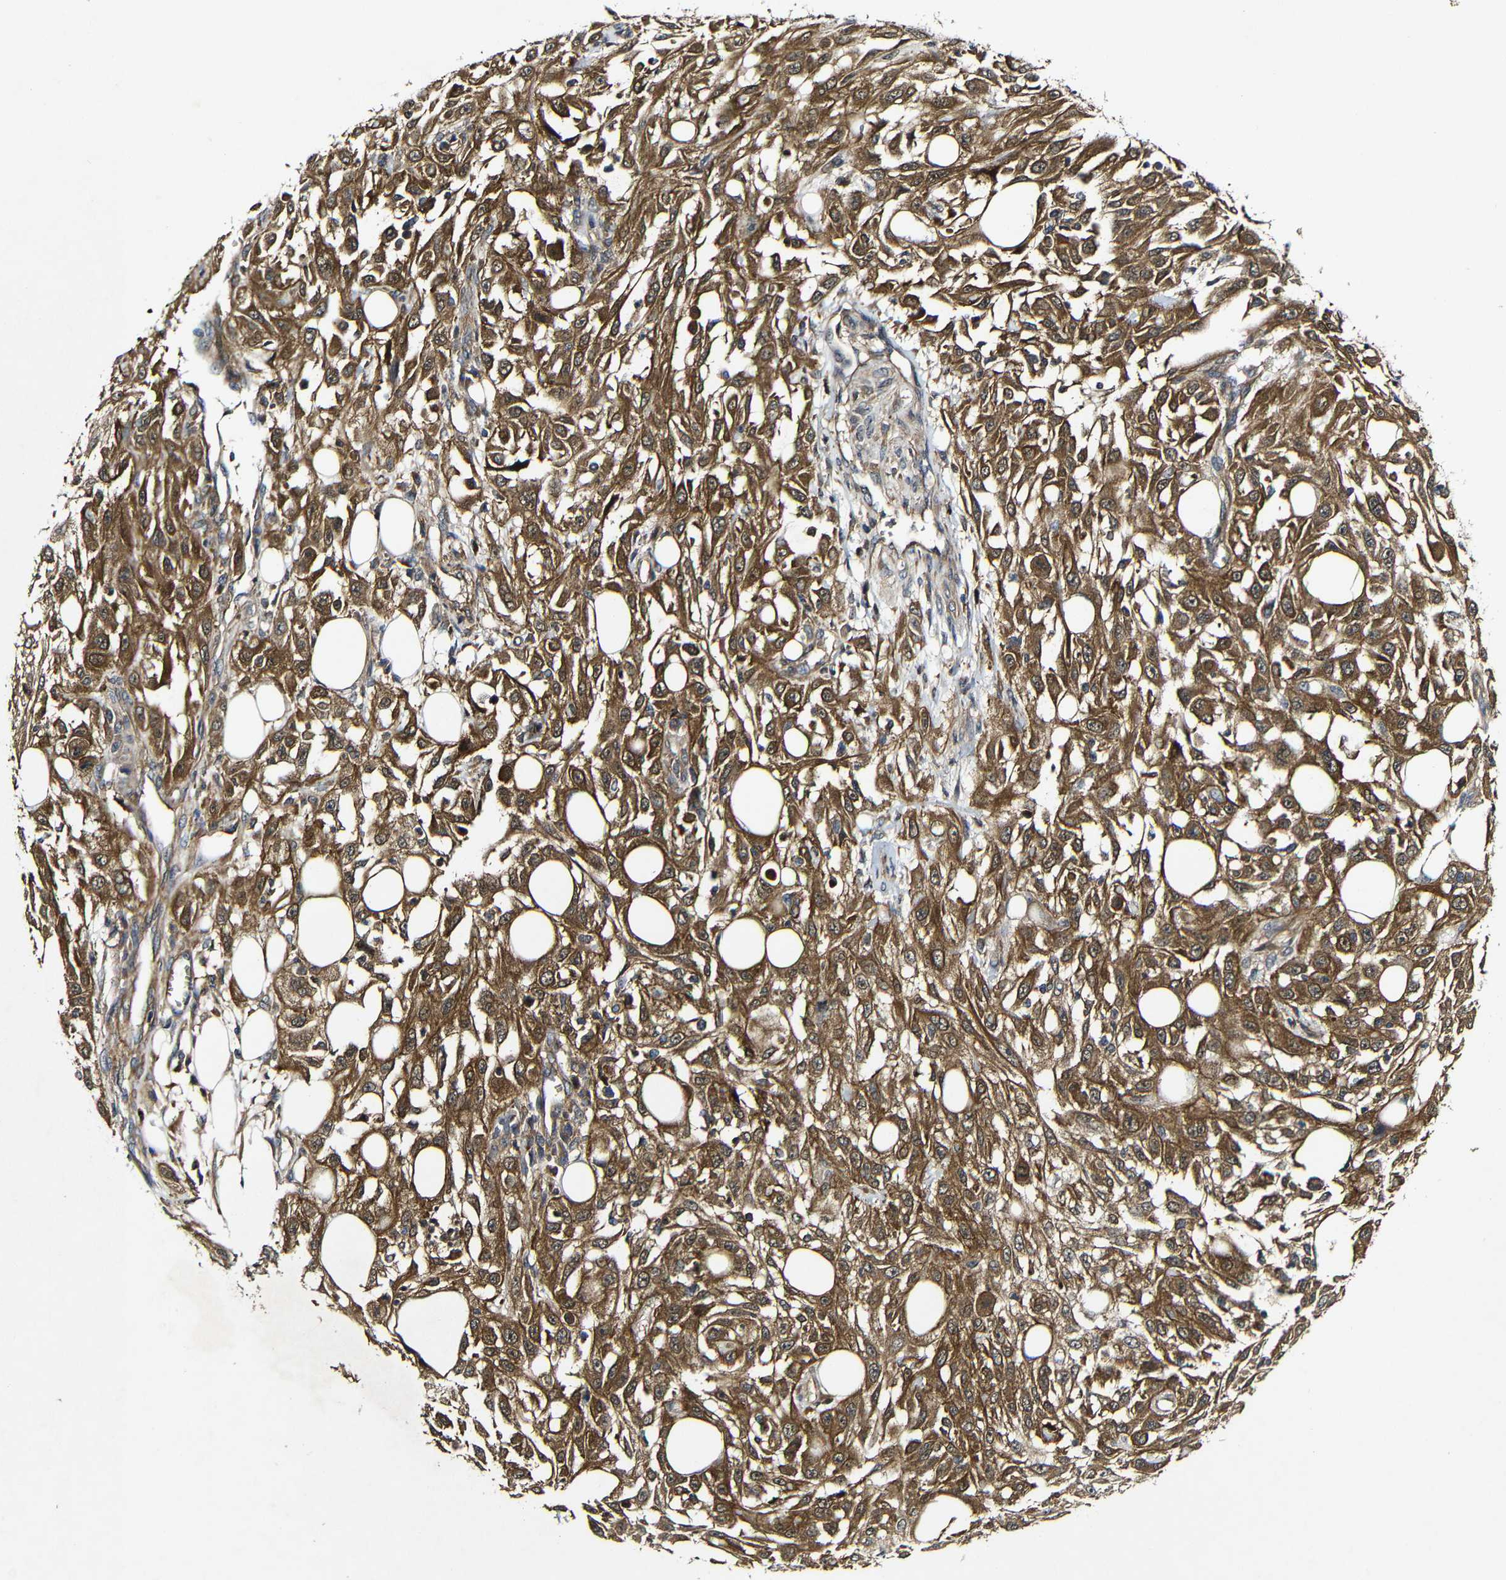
{"staining": {"intensity": "moderate", "quantity": ">75%", "location": "cytoplasmic/membranous"}, "tissue": "skin cancer", "cell_type": "Tumor cells", "image_type": "cancer", "snomed": [{"axis": "morphology", "description": "Squamous cell carcinoma, NOS"}, {"axis": "topography", "description": "Skin"}], "caption": "Protein staining displays moderate cytoplasmic/membranous expression in about >75% of tumor cells in skin cancer.", "gene": "GSDME", "patient": {"sex": "male", "age": 75}}